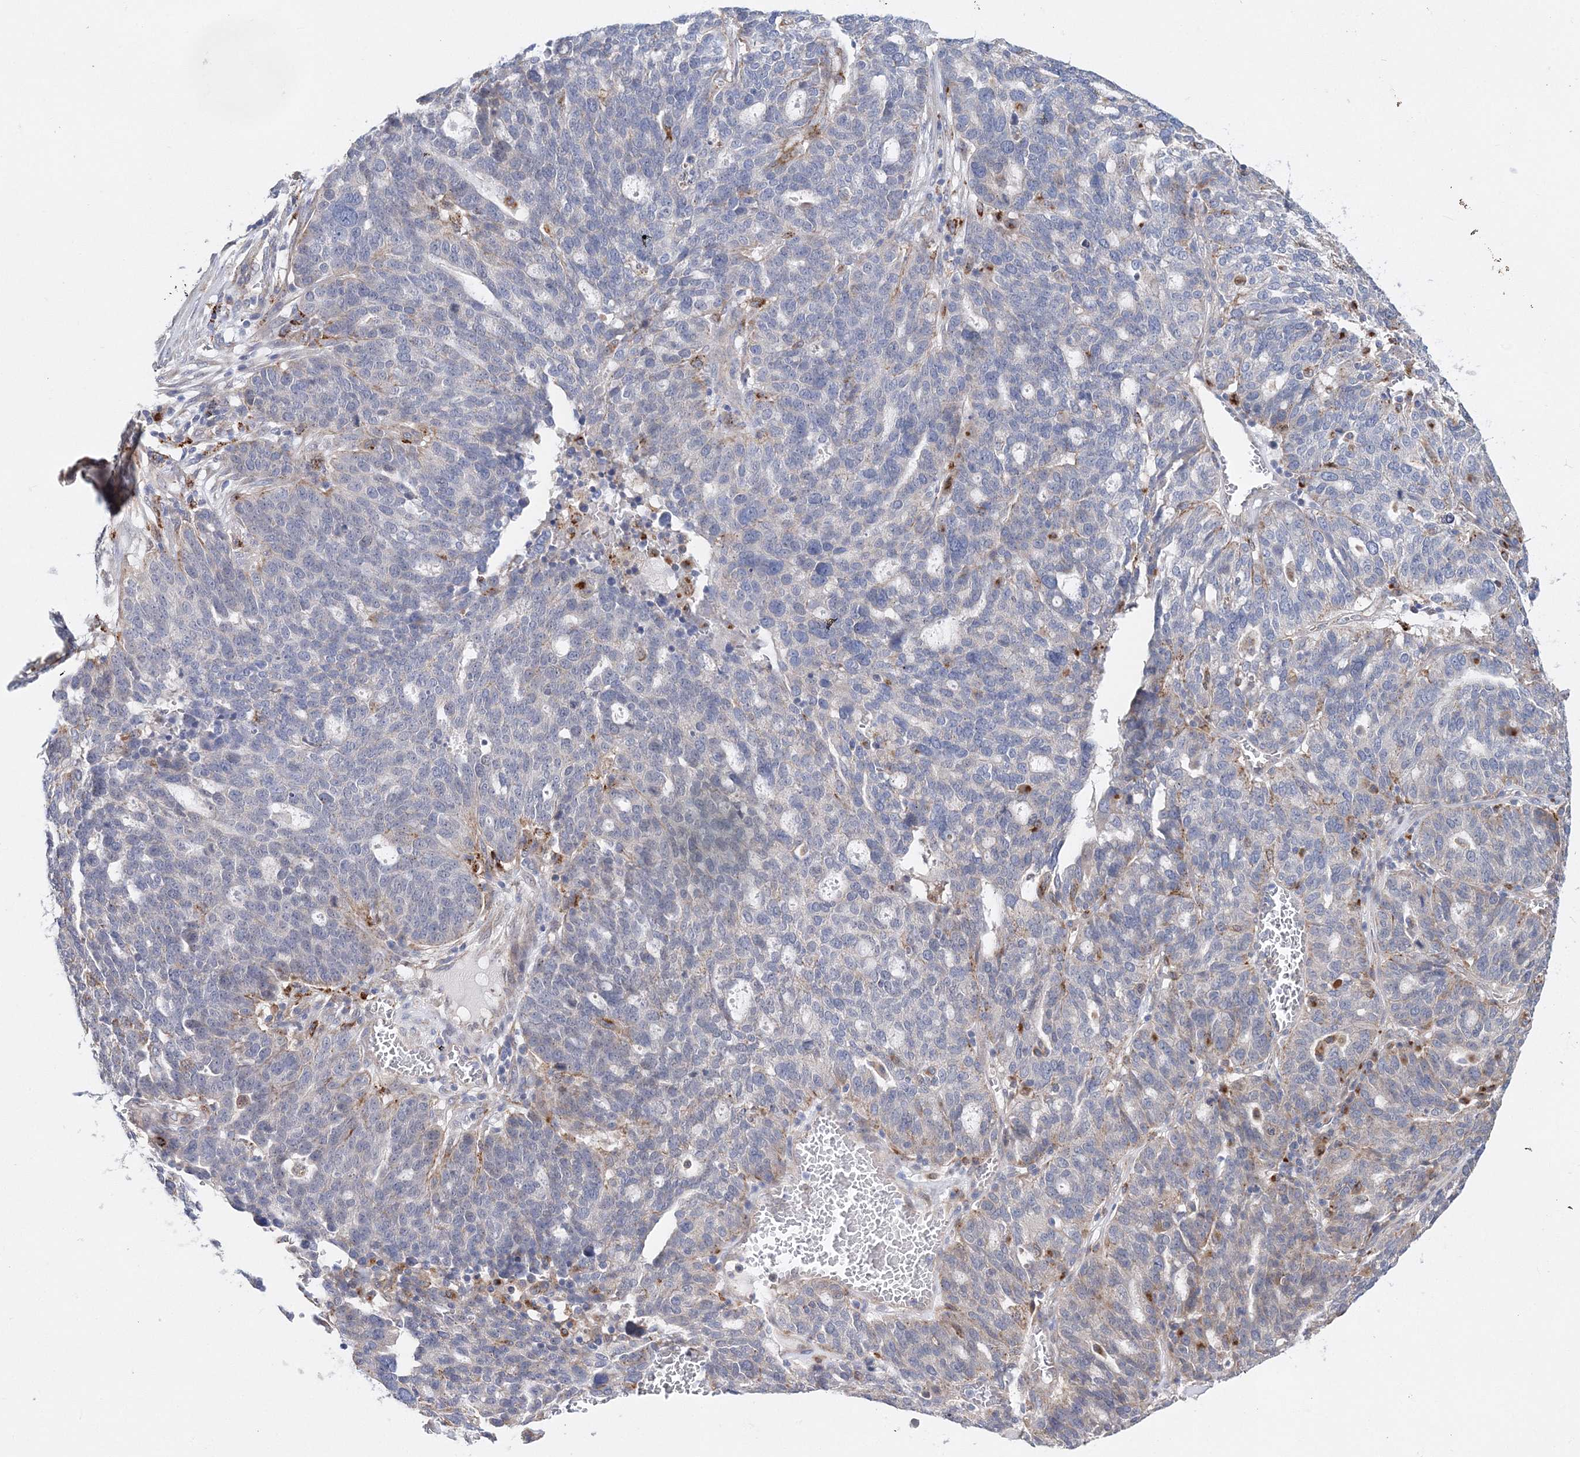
{"staining": {"intensity": "negative", "quantity": "none", "location": "none"}, "tissue": "ovarian cancer", "cell_type": "Tumor cells", "image_type": "cancer", "snomed": [{"axis": "morphology", "description": "Cystadenocarcinoma, serous, NOS"}, {"axis": "topography", "description": "Ovary"}], "caption": "Ovarian serous cystadenocarcinoma was stained to show a protein in brown. There is no significant staining in tumor cells. The staining is performed using DAB (3,3'-diaminobenzidine) brown chromogen with nuclei counter-stained in using hematoxylin.", "gene": "C3orf38", "patient": {"sex": "female", "age": 59}}